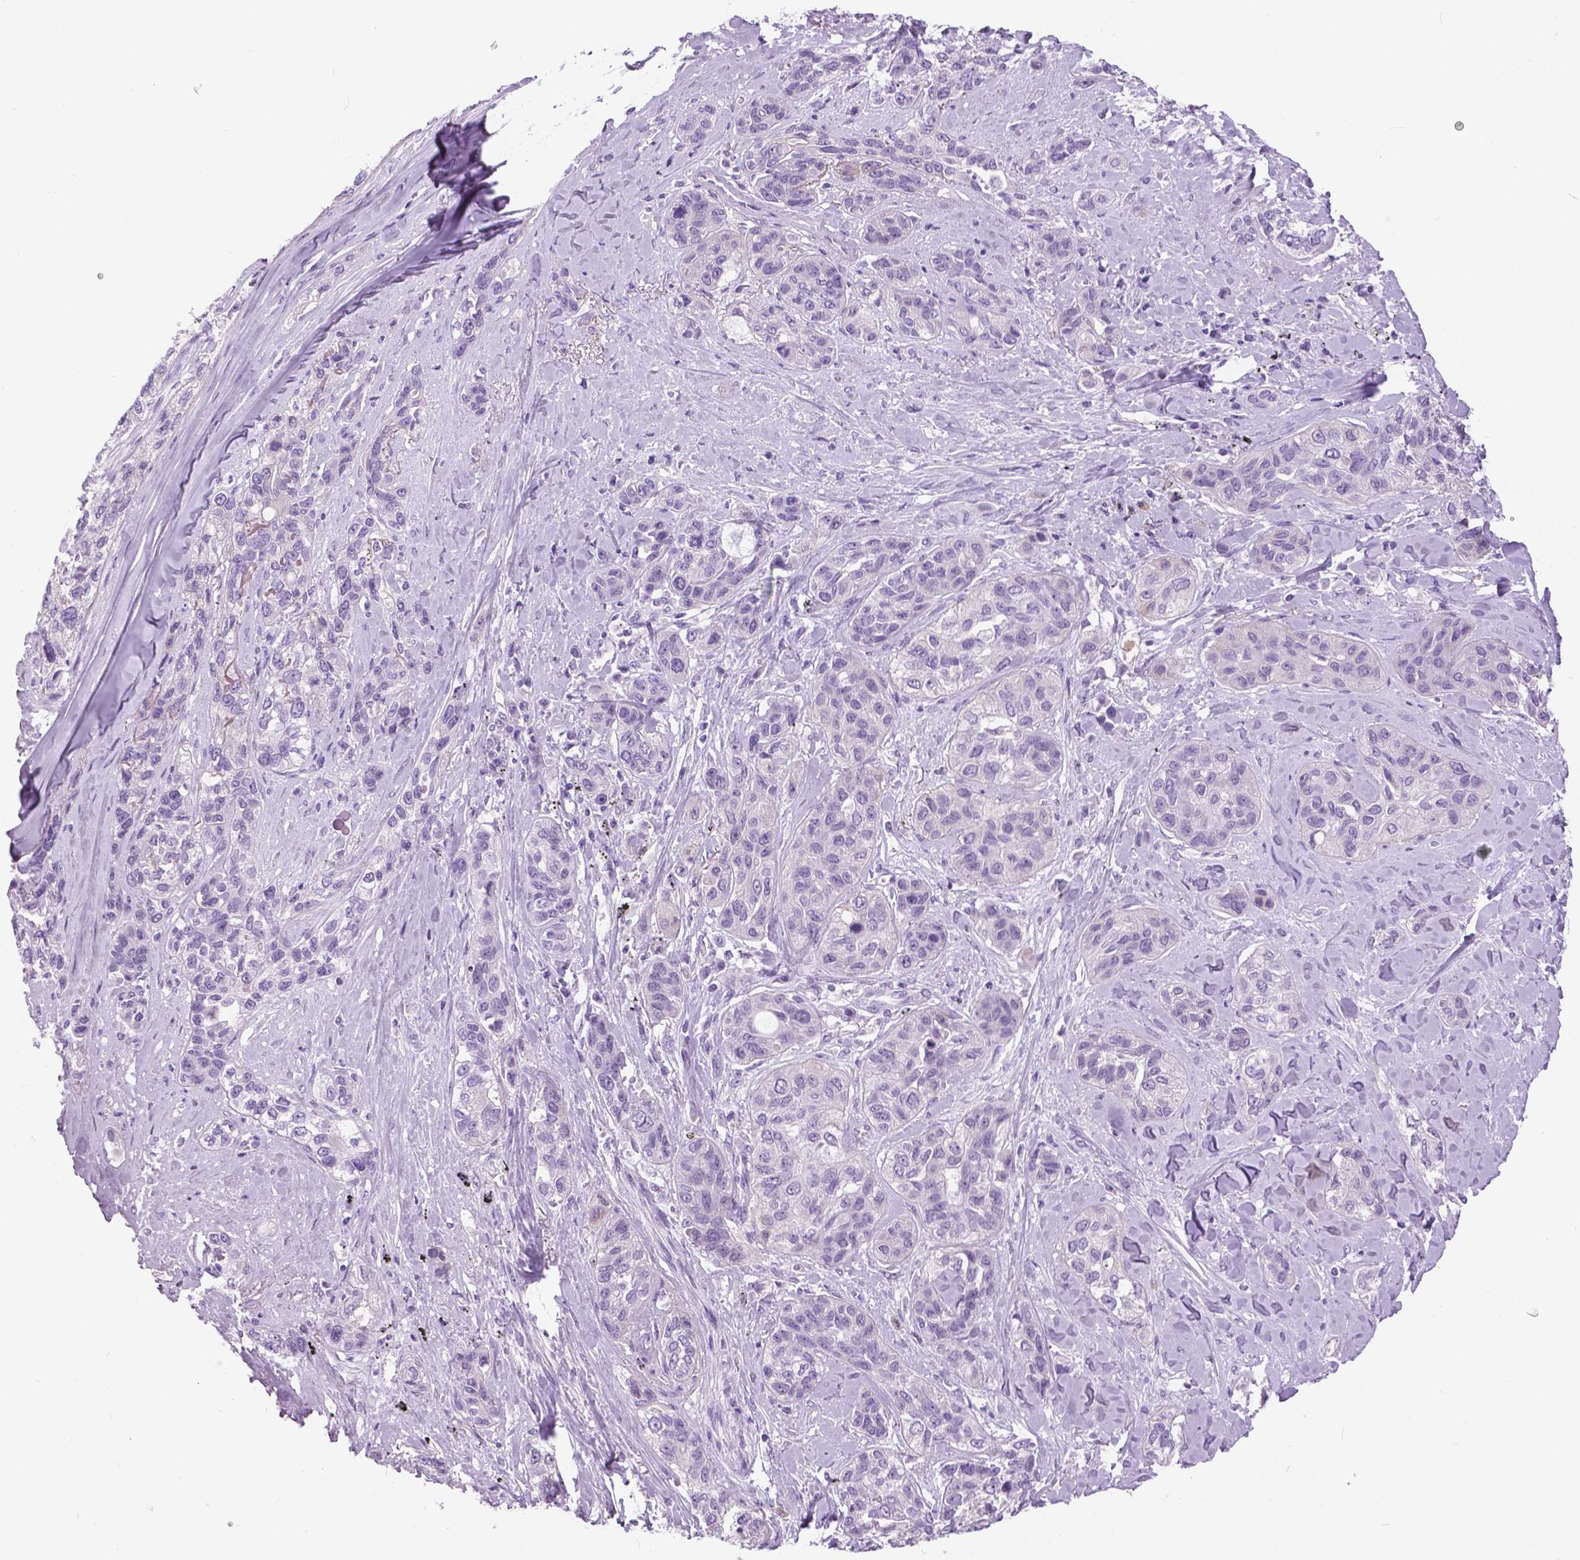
{"staining": {"intensity": "negative", "quantity": "none", "location": "none"}, "tissue": "lung cancer", "cell_type": "Tumor cells", "image_type": "cancer", "snomed": [{"axis": "morphology", "description": "Squamous cell carcinoma, NOS"}, {"axis": "topography", "description": "Lung"}], "caption": "Lung squamous cell carcinoma stained for a protein using IHC demonstrates no positivity tumor cells.", "gene": "TP53TG5", "patient": {"sex": "female", "age": 70}}